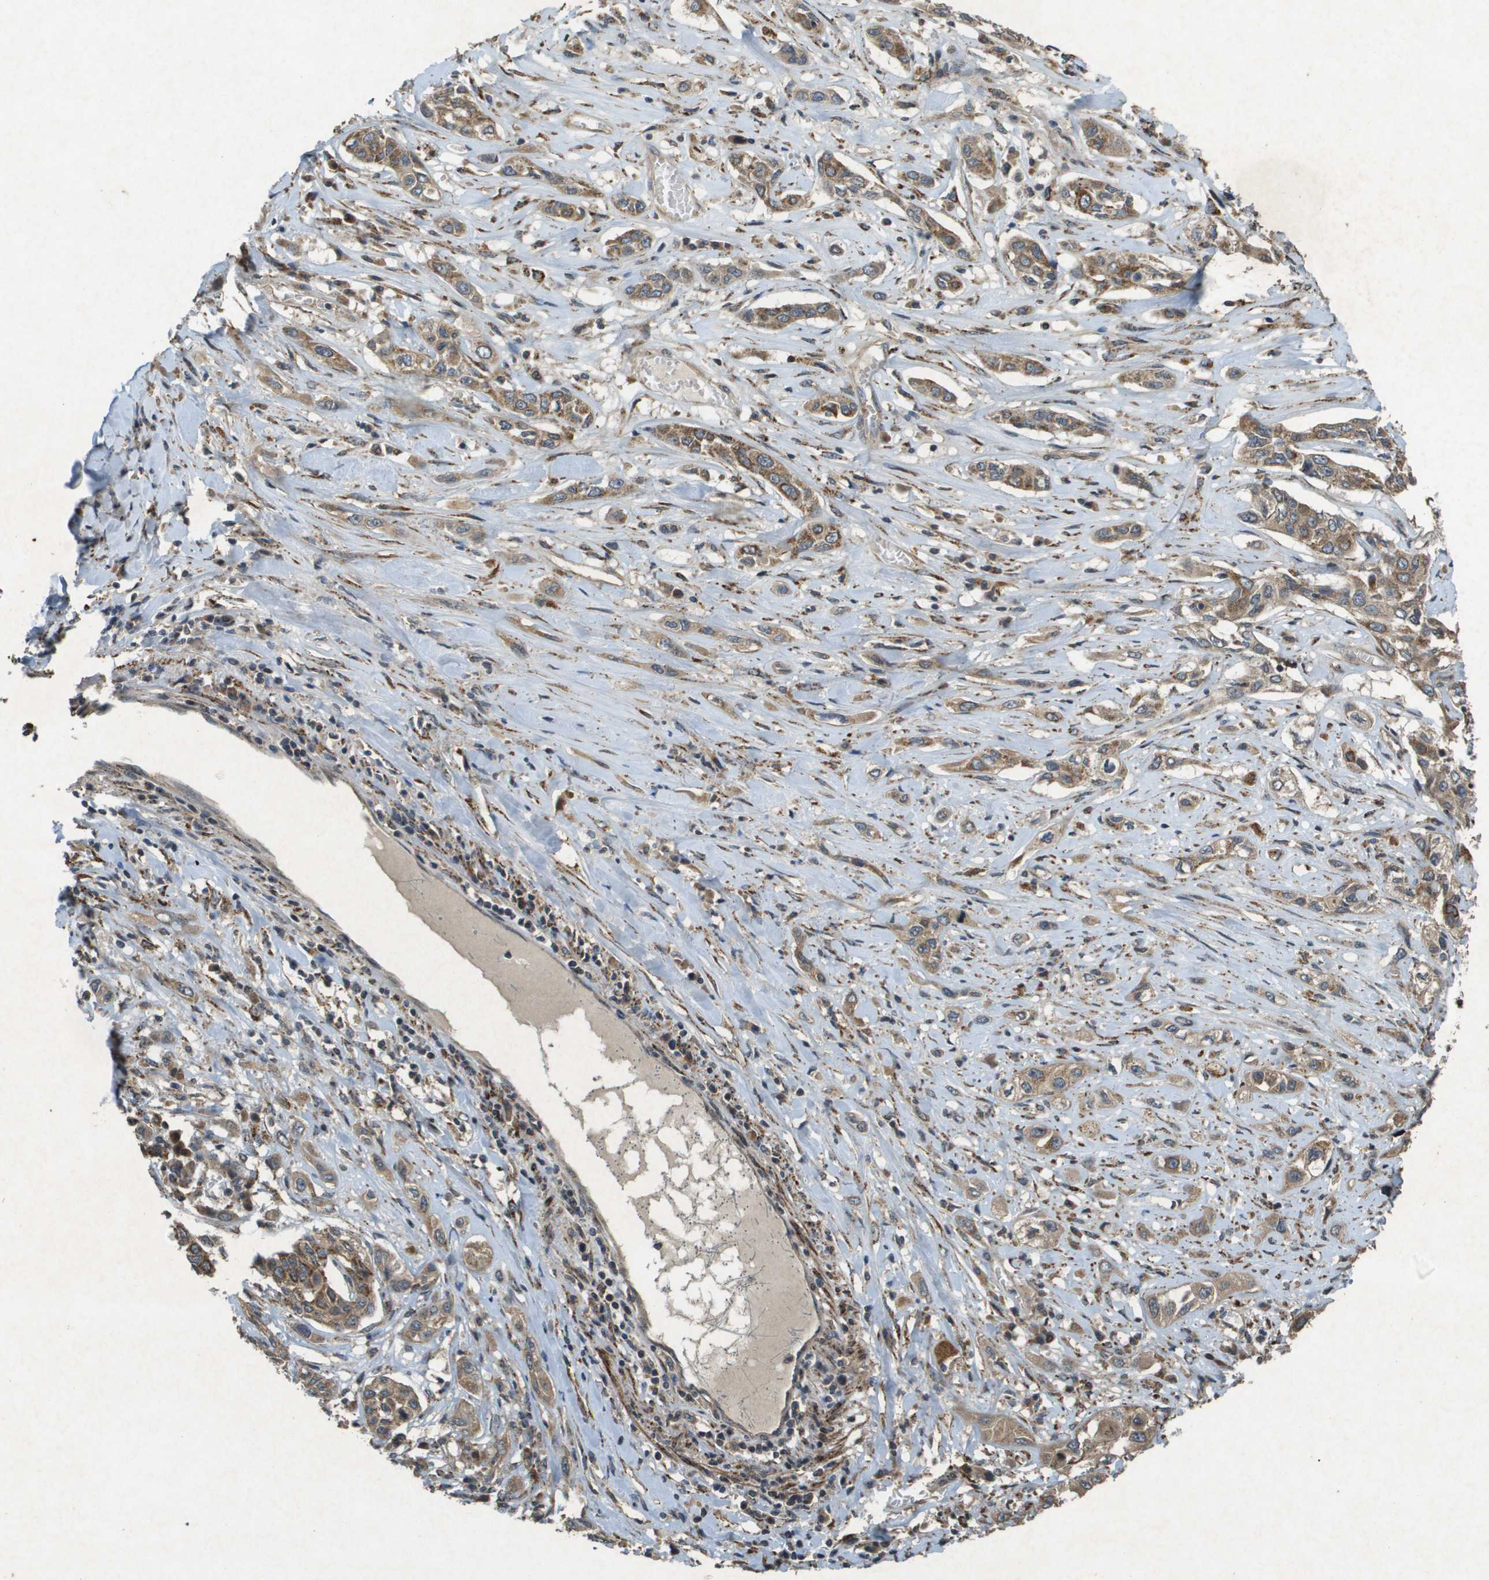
{"staining": {"intensity": "moderate", "quantity": ">75%", "location": "cytoplasmic/membranous"}, "tissue": "lung cancer", "cell_type": "Tumor cells", "image_type": "cancer", "snomed": [{"axis": "morphology", "description": "Squamous cell carcinoma, NOS"}, {"axis": "topography", "description": "Lung"}], "caption": "About >75% of tumor cells in human squamous cell carcinoma (lung) show moderate cytoplasmic/membranous protein staining as visualized by brown immunohistochemical staining.", "gene": "CDKN2C", "patient": {"sex": "male", "age": 71}}